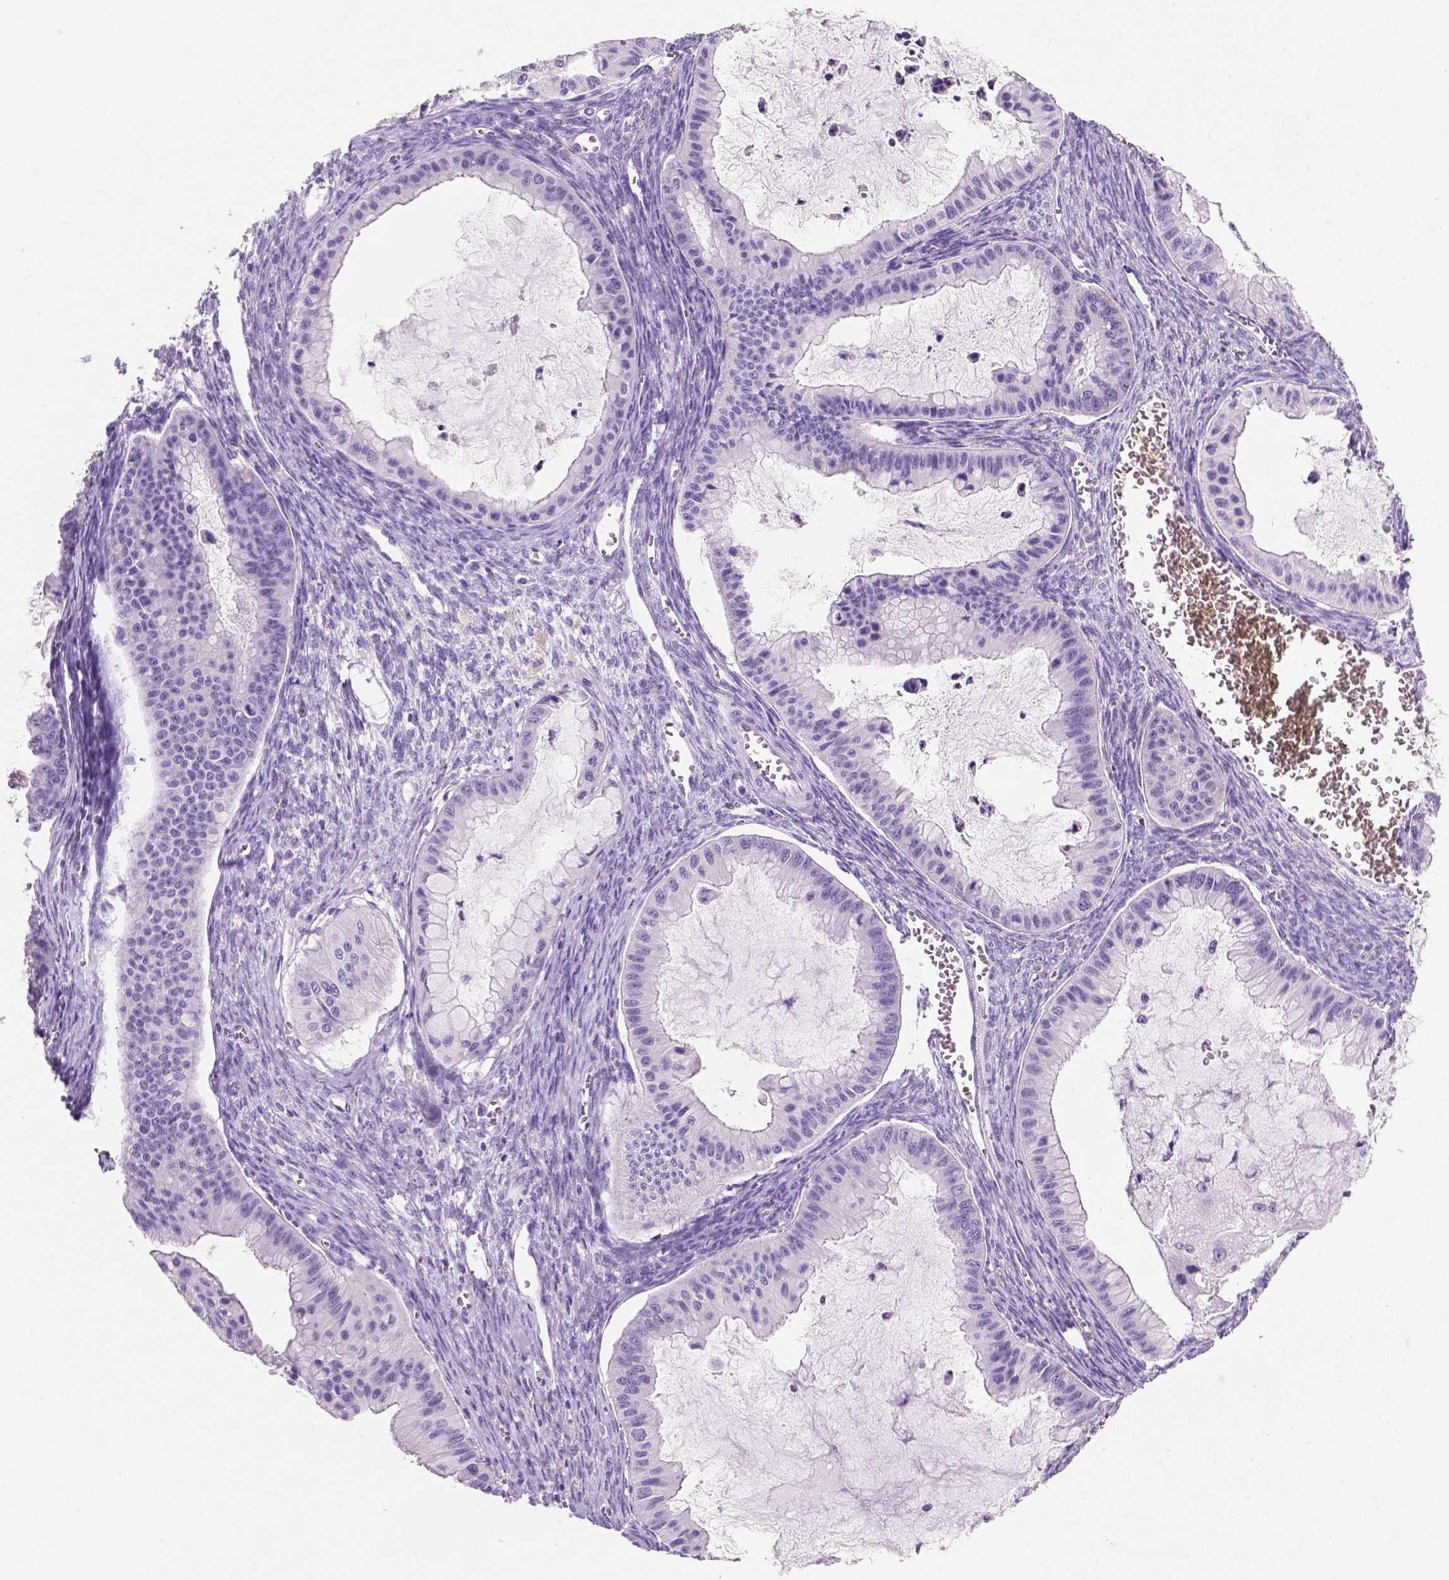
{"staining": {"intensity": "negative", "quantity": "none", "location": "none"}, "tissue": "ovarian cancer", "cell_type": "Tumor cells", "image_type": "cancer", "snomed": [{"axis": "morphology", "description": "Cystadenocarcinoma, mucinous, NOS"}, {"axis": "topography", "description": "Ovary"}], "caption": "Tumor cells are negative for brown protein staining in ovarian cancer (mucinous cystadenocarcinoma).", "gene": "C18orf21", "patient": {"sex": "female", "age": 72}}